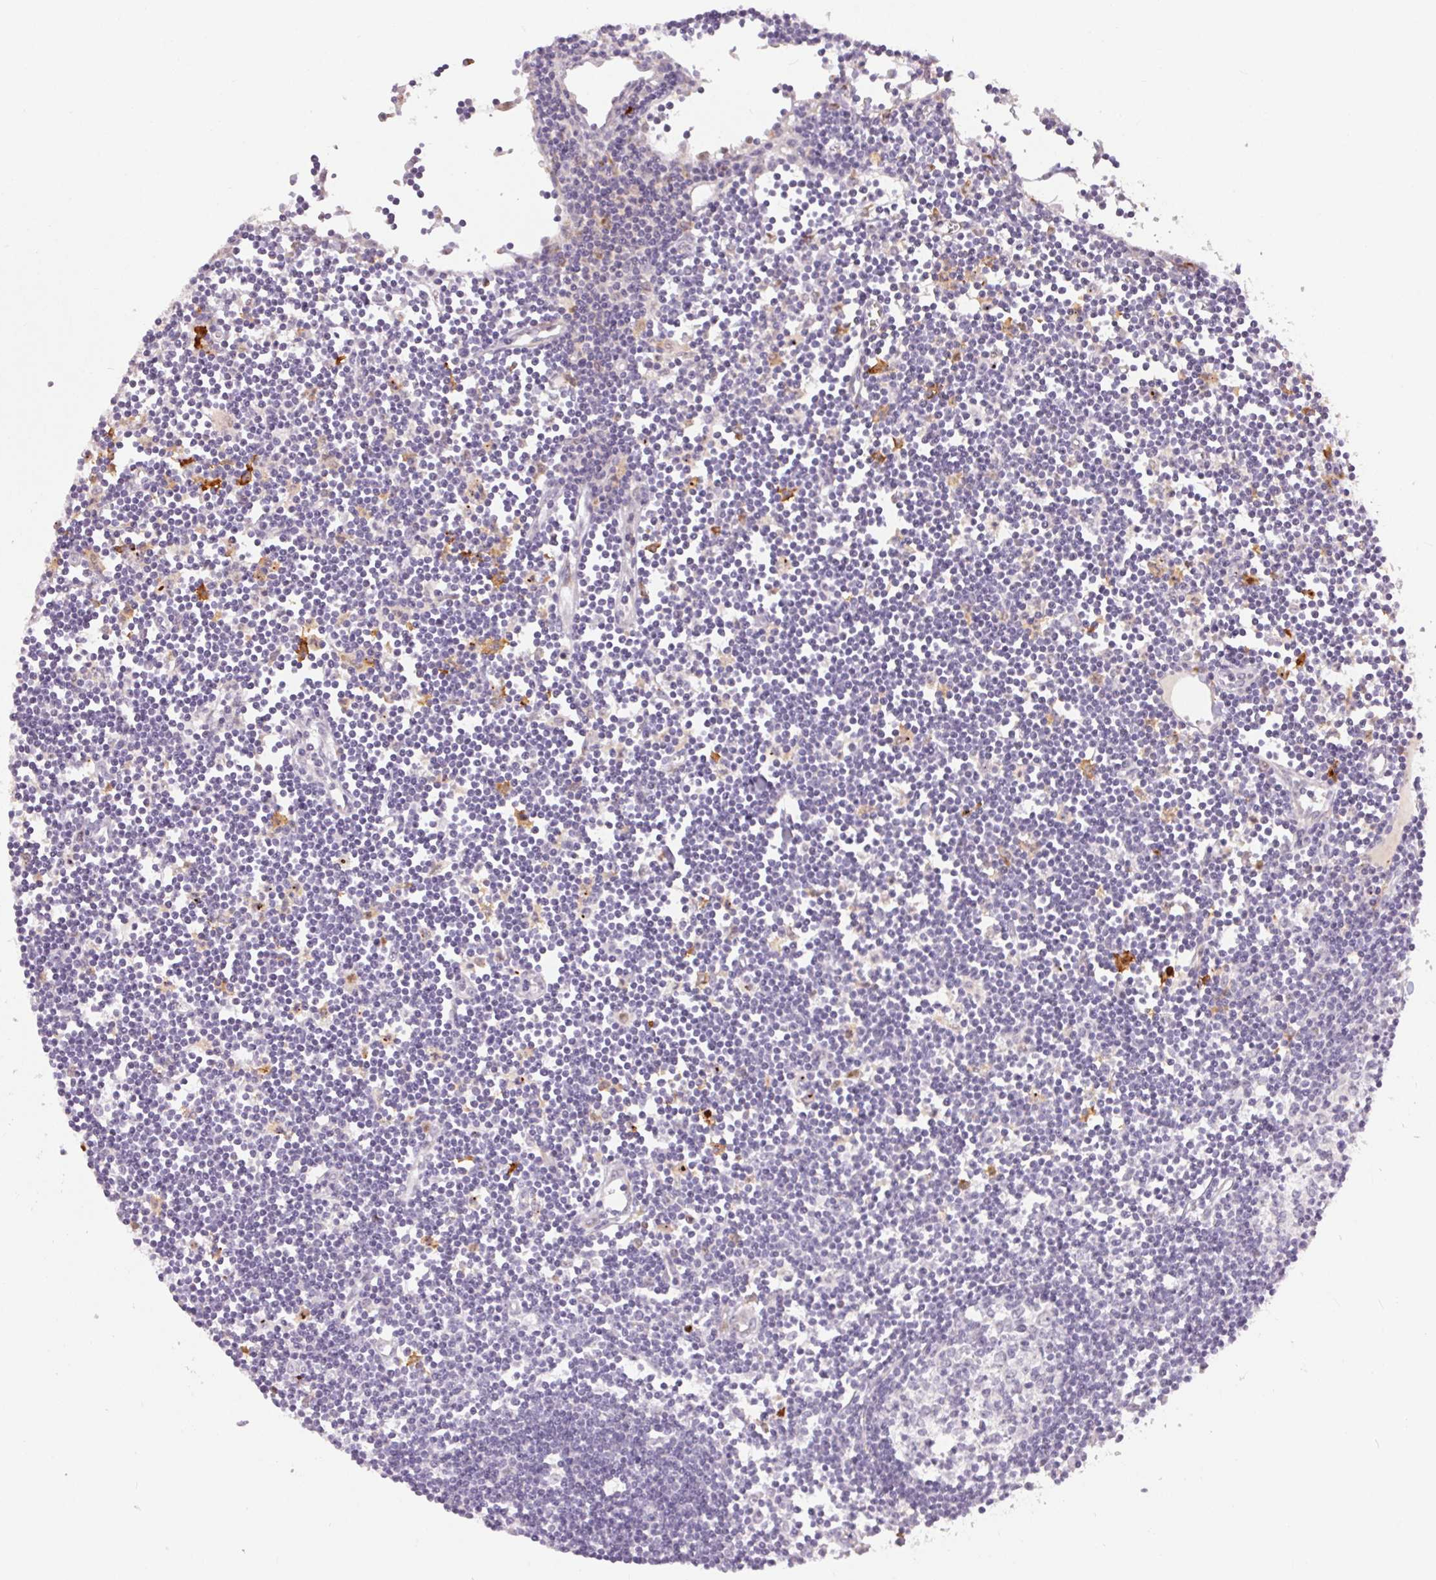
{"staining": {"intensity": "negative", "quantity": "none", "location": "none"}, "tissue": "lymph node", "cell_type": "Germinal center cells", "image_type": "normal", "snomed": [{"axis": "morphology", "description": "Normal tissue, NOS"}, {"axis": "topography", "description": "Lymph node"}], "caption": "Protein analysis of normal lymph node shows no significant positivity in germinal center cells.", "gene": "RPGRIP1", "patient": {"sex": "female", "age": 65}}